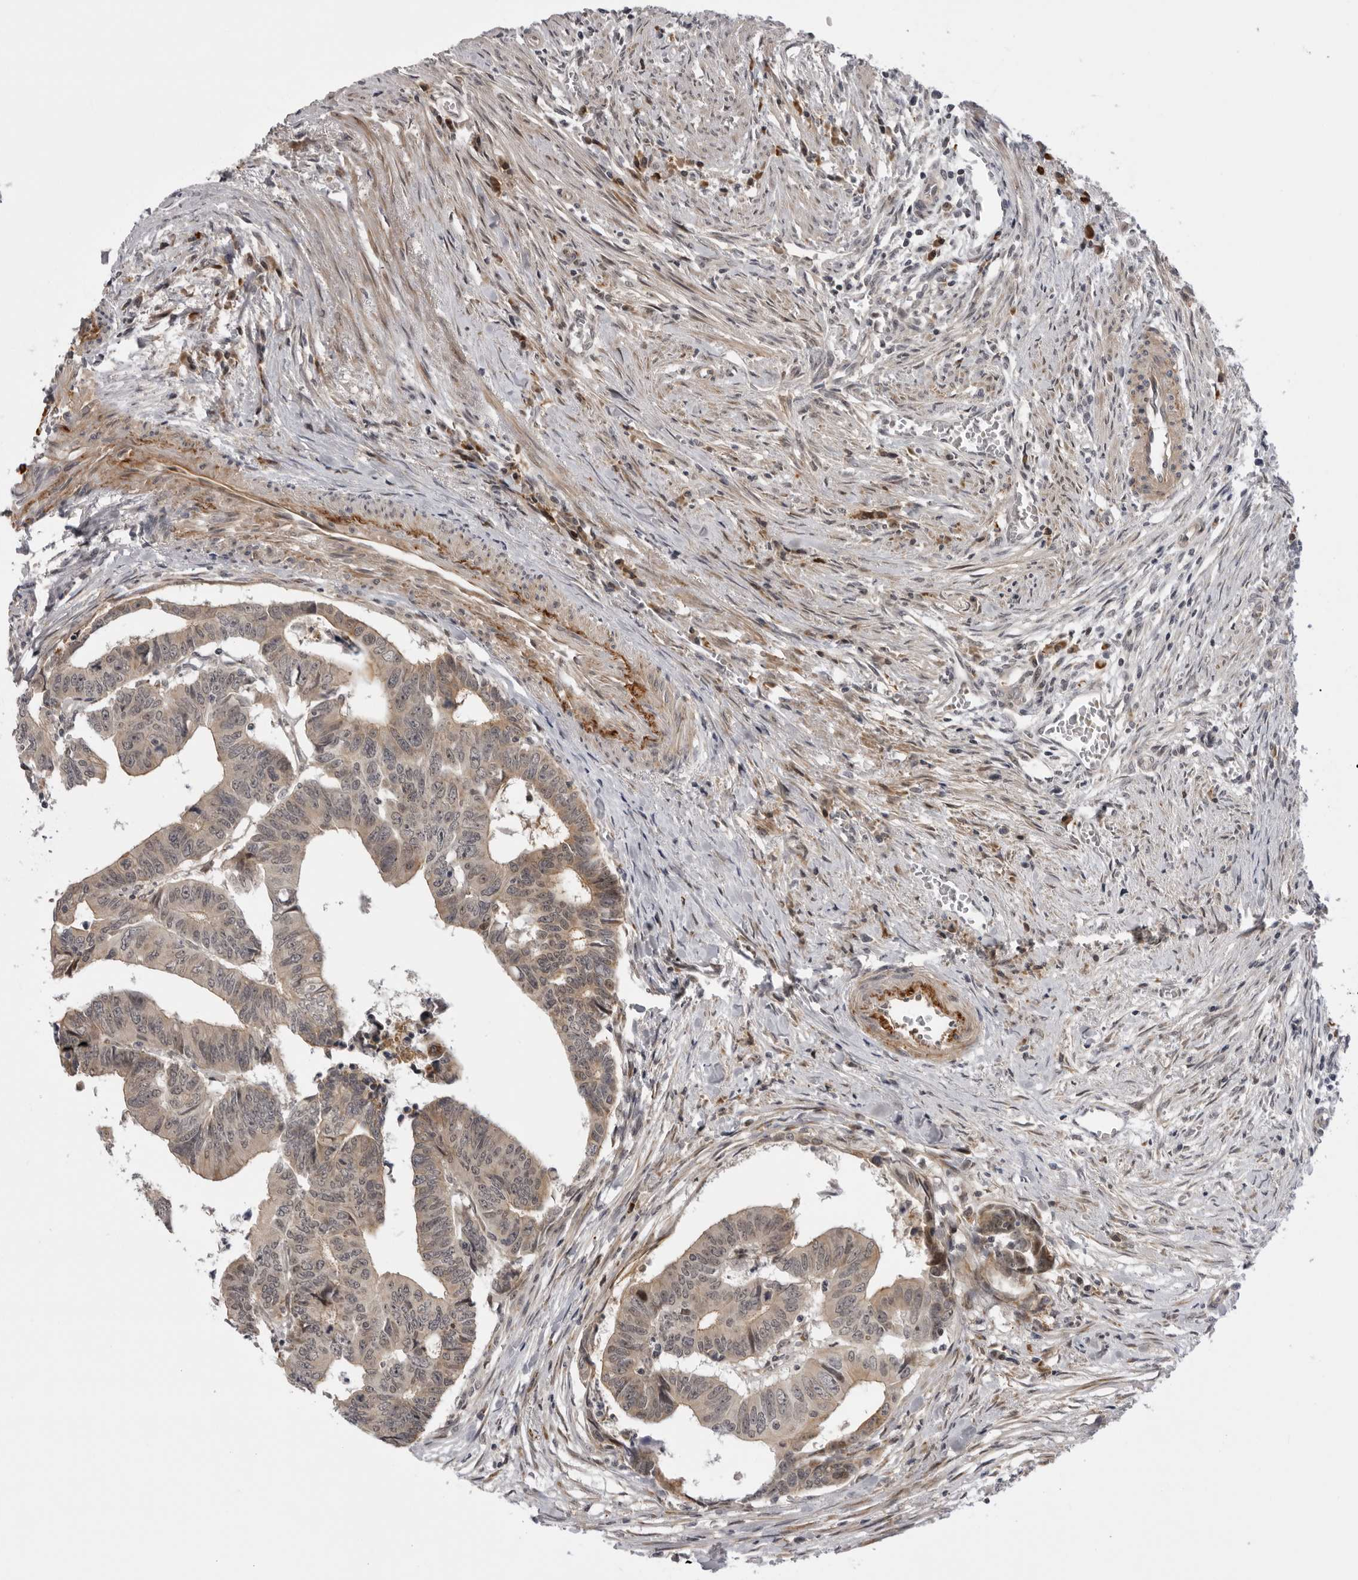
{"staining": {"intensity": "weak", "quantity": ">75%", "location": "cytoplasmic/membranous,nuclear"}, "tissue": "colorectal cancer", "cell_type": "Tumor cells", "image_type": "cancer", "snomed": [{"axis": "morphology", "description": "Adenocarcinoma, NOS"}, {"axis": "topography", "description": "Rectum"}], "caption": "A histopathology image of colorectal adenocarcinoma stained for a protein demonstrates weak cytoplasmic/membranous and nuclear brown staining in tumor cells. The staining was performed using DAB, with brown indicating positive protein expression. Nuclei are stained blue with hematoxylin.", "gene": "ALPK2", "patient": {"sex": "female", "age": 65}}